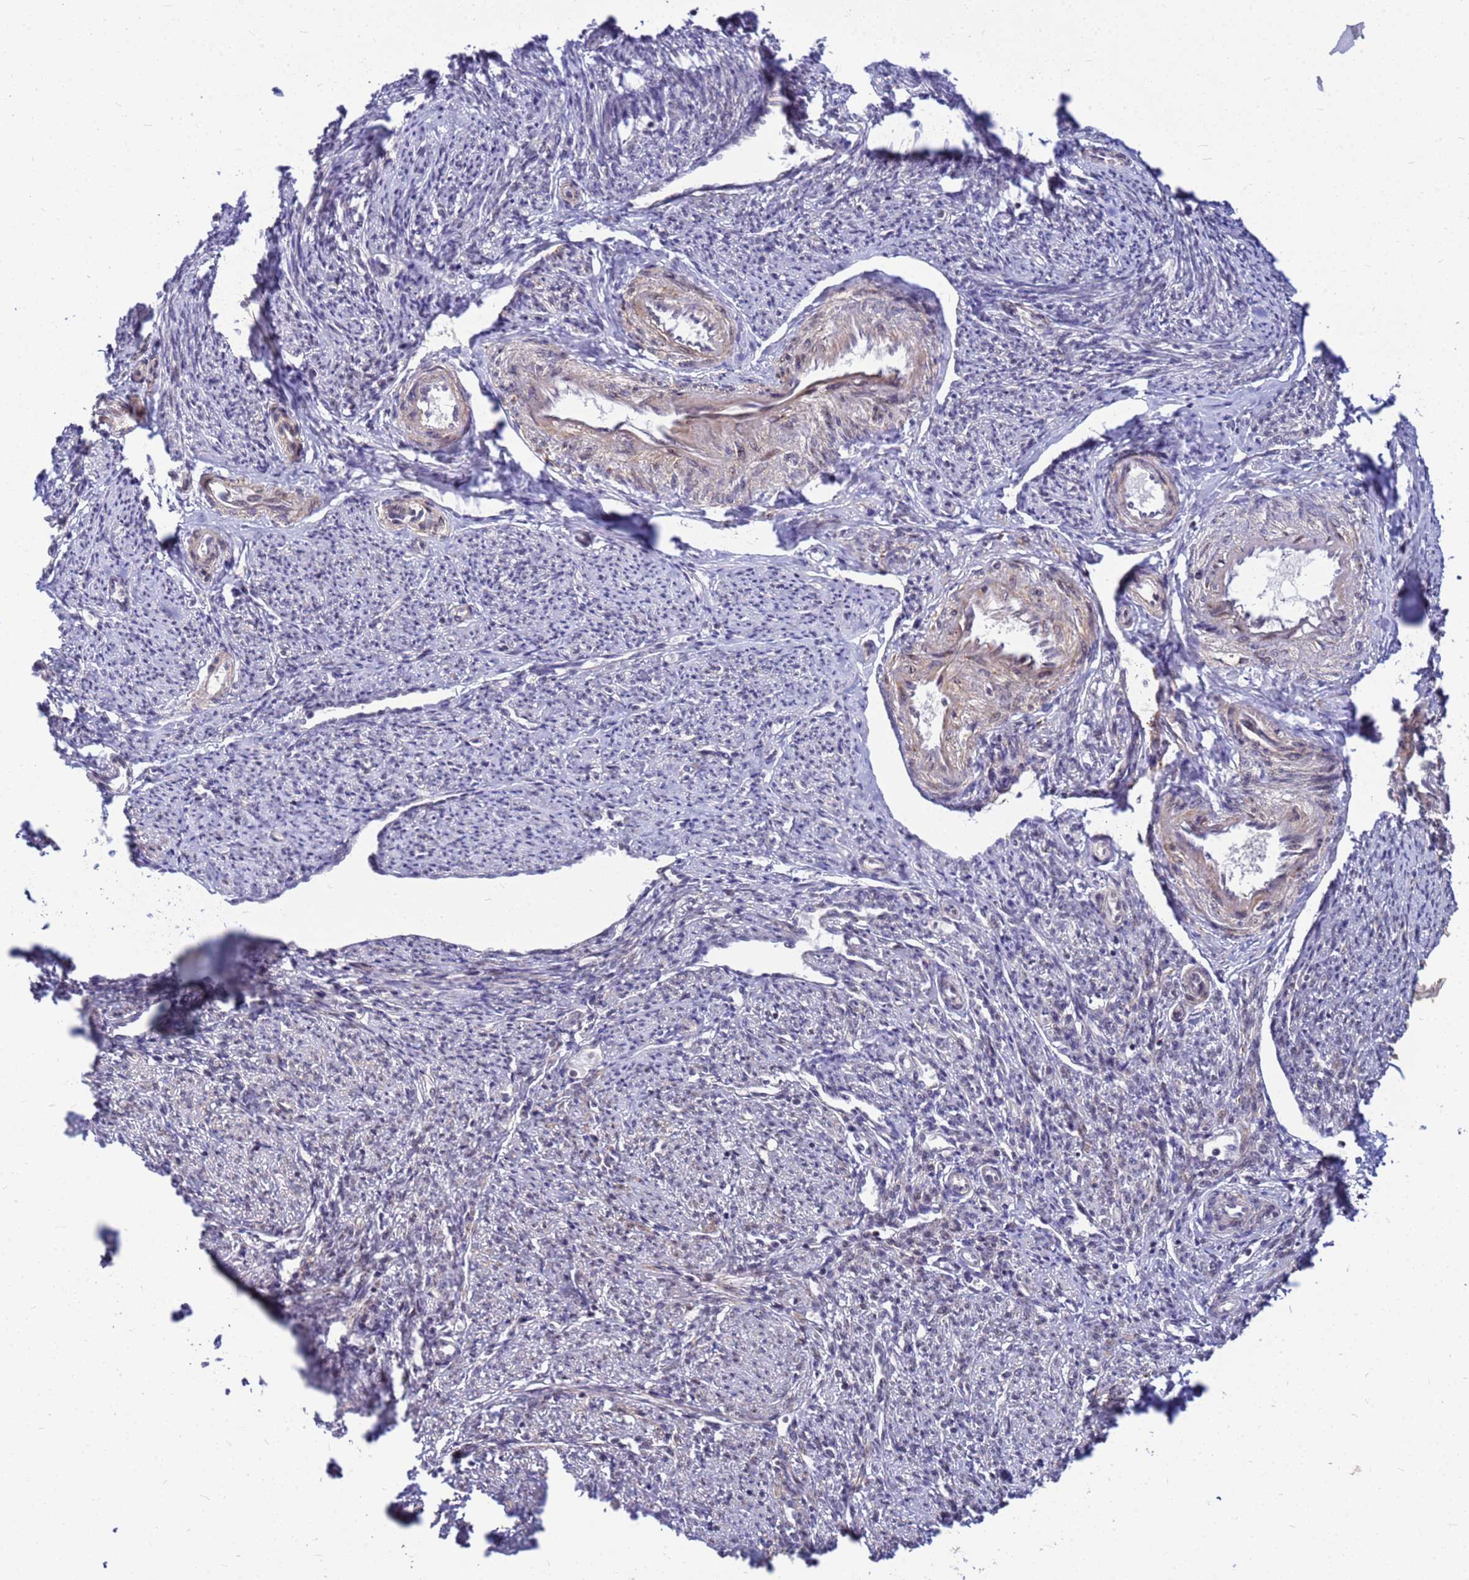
{"staining": {"intensity": "moderate", "quantity": "<25%", "location": "cytoplasmic/membranous,nuclear"}, "tissue": "smooth muscle", "cell_type": "Smooth muscle cells", "image_type": "normal", "snomed": [{"axis": "morphology", "description": "Normal tissue, NOS"}, {"axis": "topography", "description": "Smooth muscle"}, {"axis": "topography", "description": "Uterus"}], "caption": "Immunohistochemical staining of normal human smooth muscle demonstrates low levels of moderate cytoplasmic/membranous,nuclear expression in about <25% of smooth muscle cells.", "gene": "NCBP2", "patient": {"sex": "female", "age": 59}}